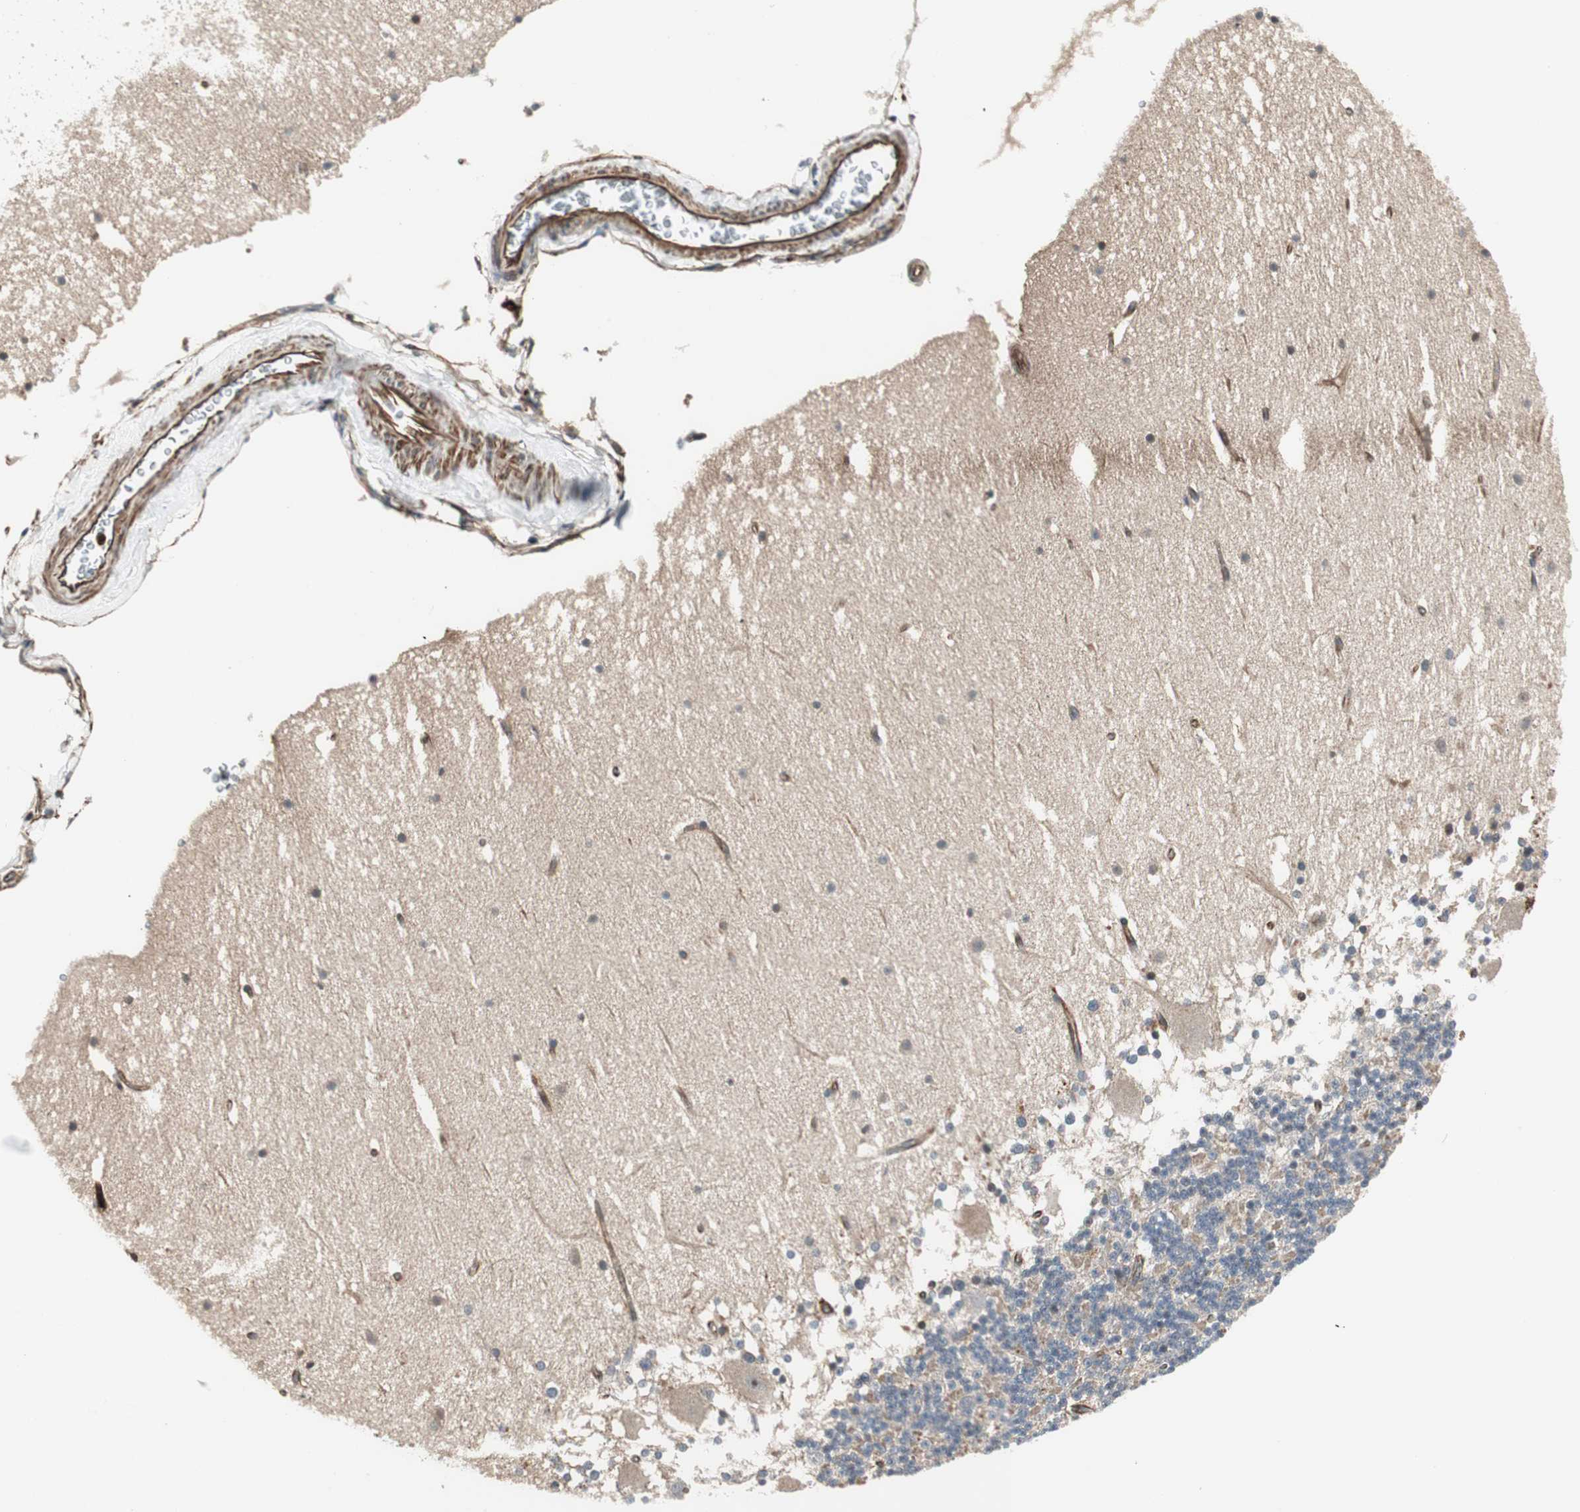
{"staining": {"intensity": "negative", "quantity": "none", "location": "none"}, "tissue": "cerebellum", "cell_type": "Cells in granular layer", "image_type": "normal", "snomed": [{"axis": "morphology", "description": "Normal tissue, NOS"}, {"axis": "topography", "description": "Cerebellum"}], "caption": "Immunohistochemistry histopathology image of normal human cerebellum stained for a protein (brown), which exhibits no positivity in cells in granular layer.", "gene": "MAD2L2", "patient": {"sex": "female", "age": 19}}